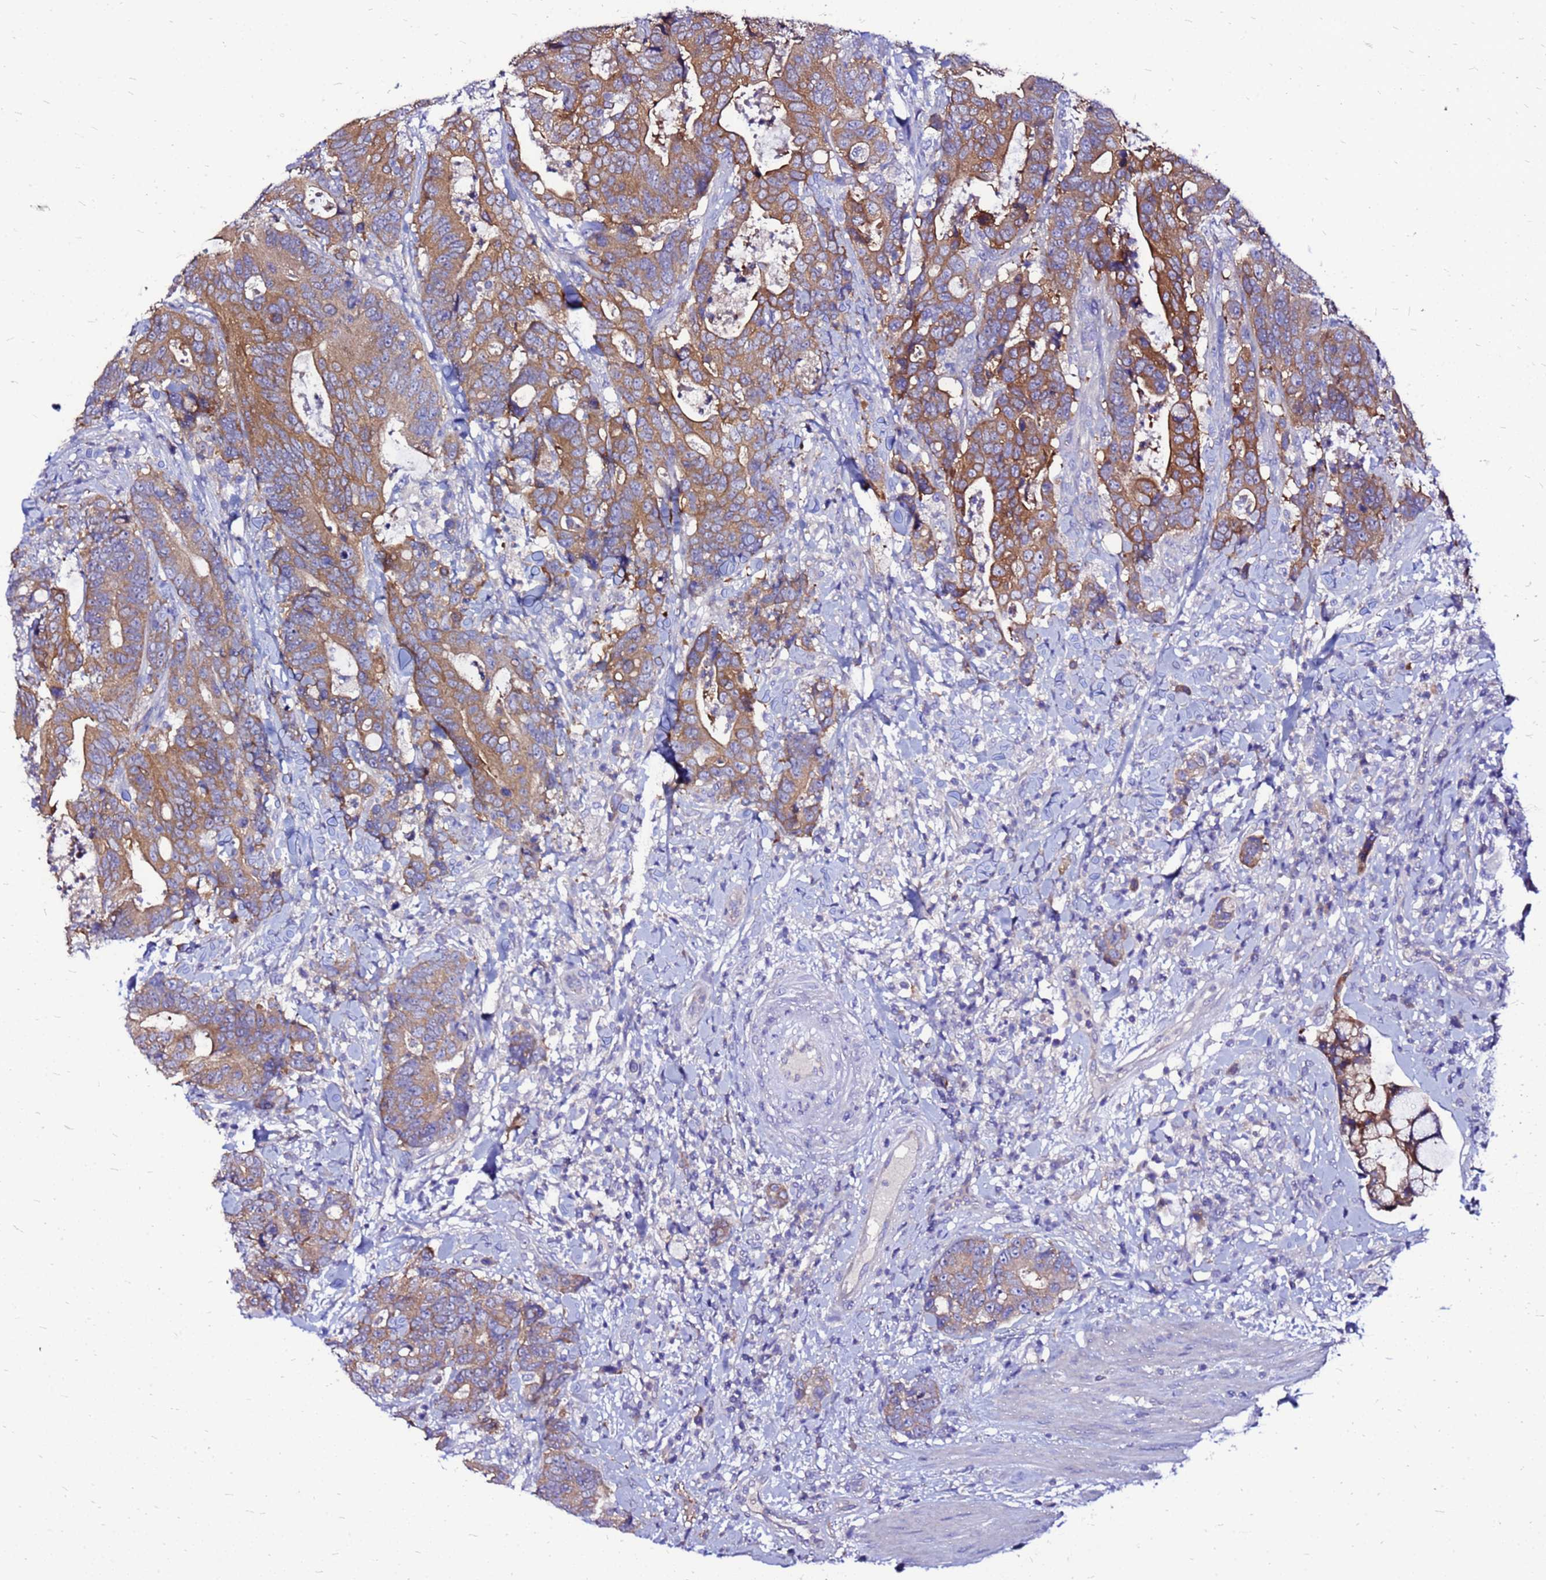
{"staining": {"intensity": "moderate", "quantity": ">75%", "location": "cytoplasmic/membranous"}, "tissue": "colorectal cancer", "cell_type": "Tumor cells", "image_type": "cancer", "snomed": [{"axis": "morphology", "description": "Adenocarcinoma, NOS"}, {"axis": "topography", "description": "Colon"}], "caption": "Protein expression analysis of human adenocarcinoma (colorectal) reveals moderate cytoplasmic/membranous positivity in approximately >75% of tumor cells. Immunohistochemistry (ihc) stains the protein of interest in brown and the nuclei are stained blue.", "gene": "ARHGEF5", "patient": {"sex": "female", "age": 82}}